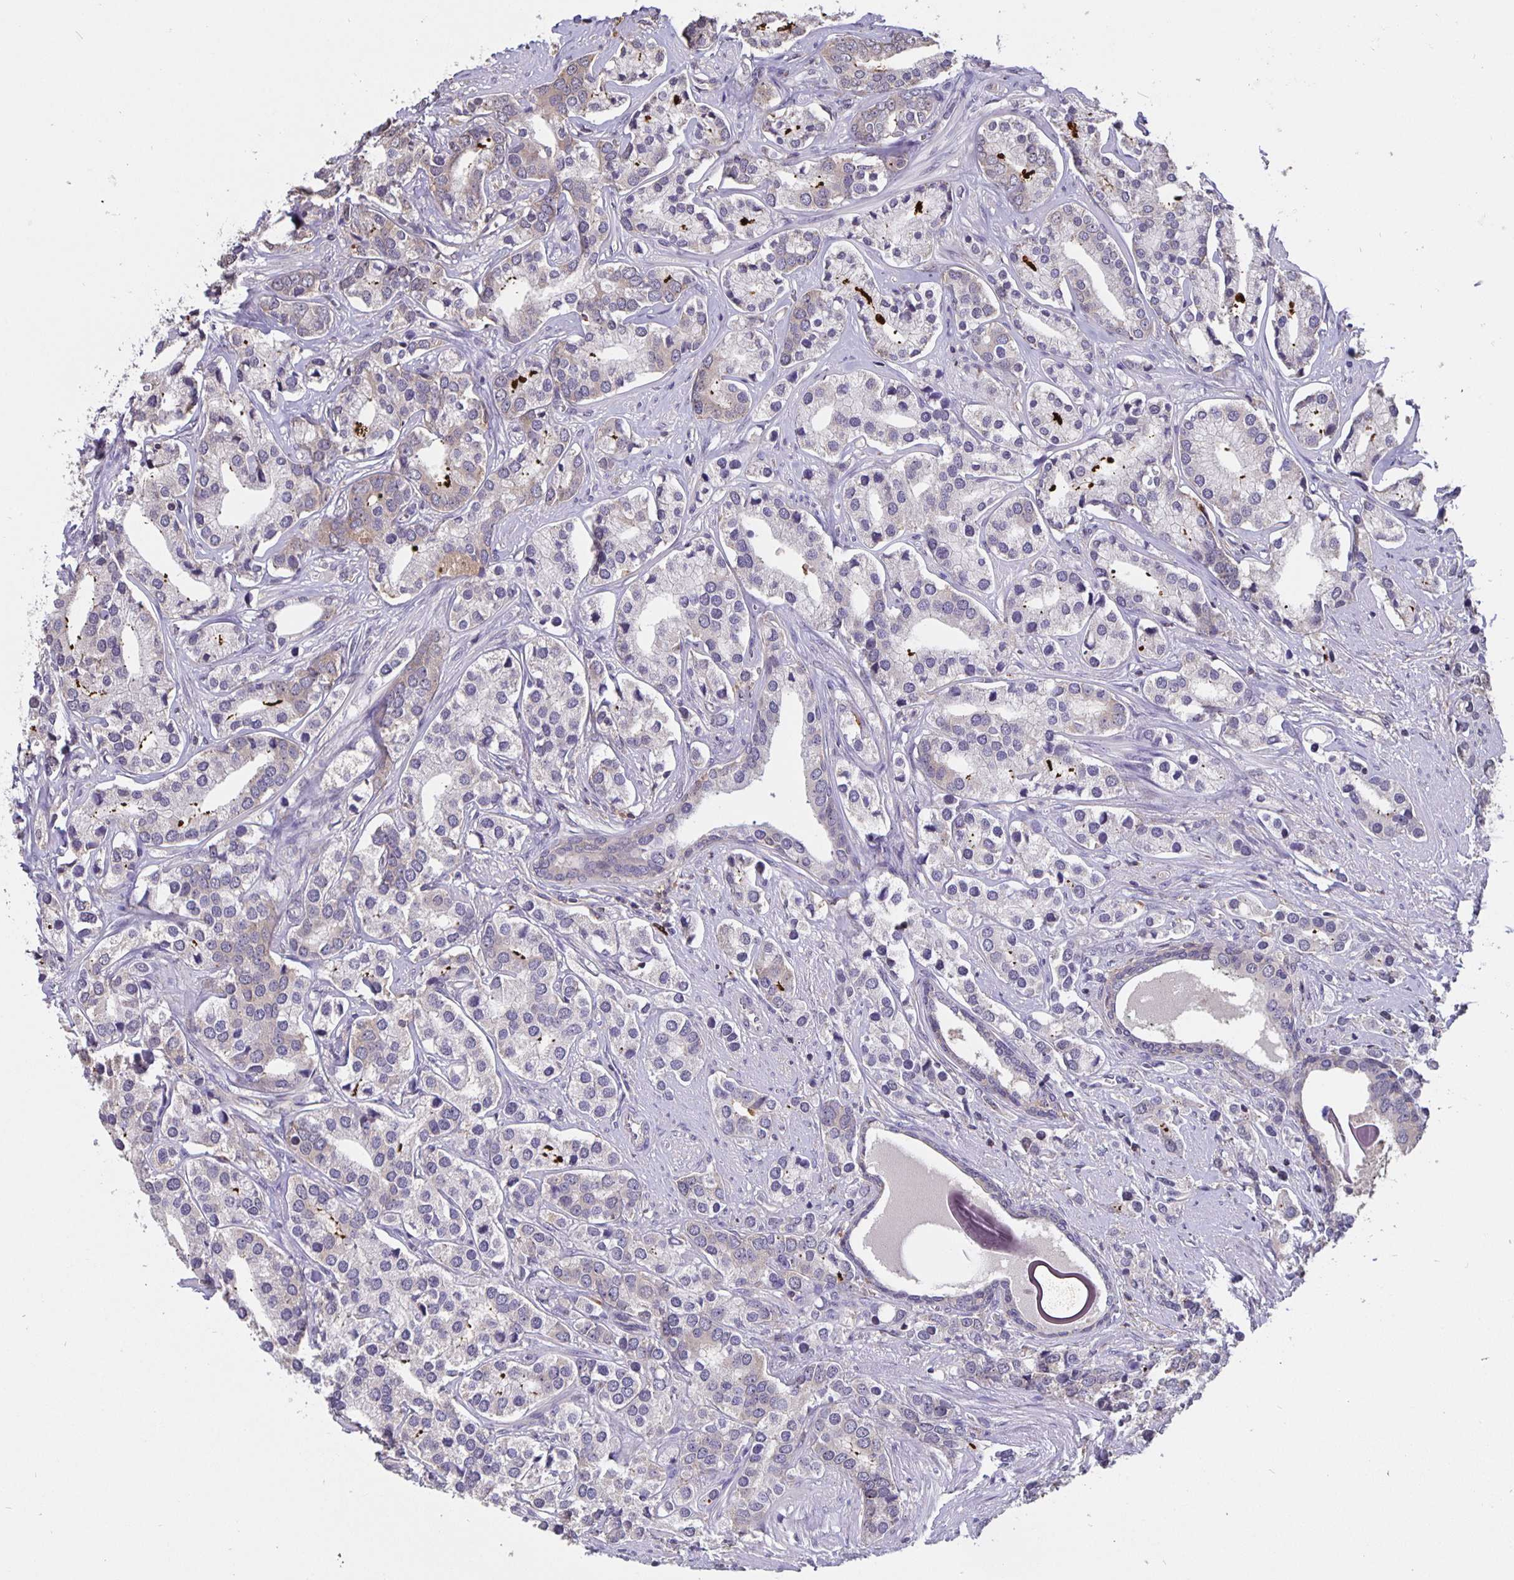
{"staining": {"intensity": "weak", "quantity": "<25%", "location": "cytoplasmic/membranous"}, "tissue": "prostate cancer", "cell_type": "Tumor cells", "image_type": "cancer", "snomed": [{"axis": "morphology", "description": "Adenocarcinoma, High grade"}, {"axis": "topography", "description": "Prostate"}], "caption": "This is a image of immunohistochemistry (IHC) staining of prostate cancer (adenocarcinoma (high-grade)), which shows no staining in tumor cells. (Brightfield microscopy of DAB immunohistochemistry (IHC) at high magnification).", "gene": "FEM1C", "patient": {"sex": "male", "age": 58}}